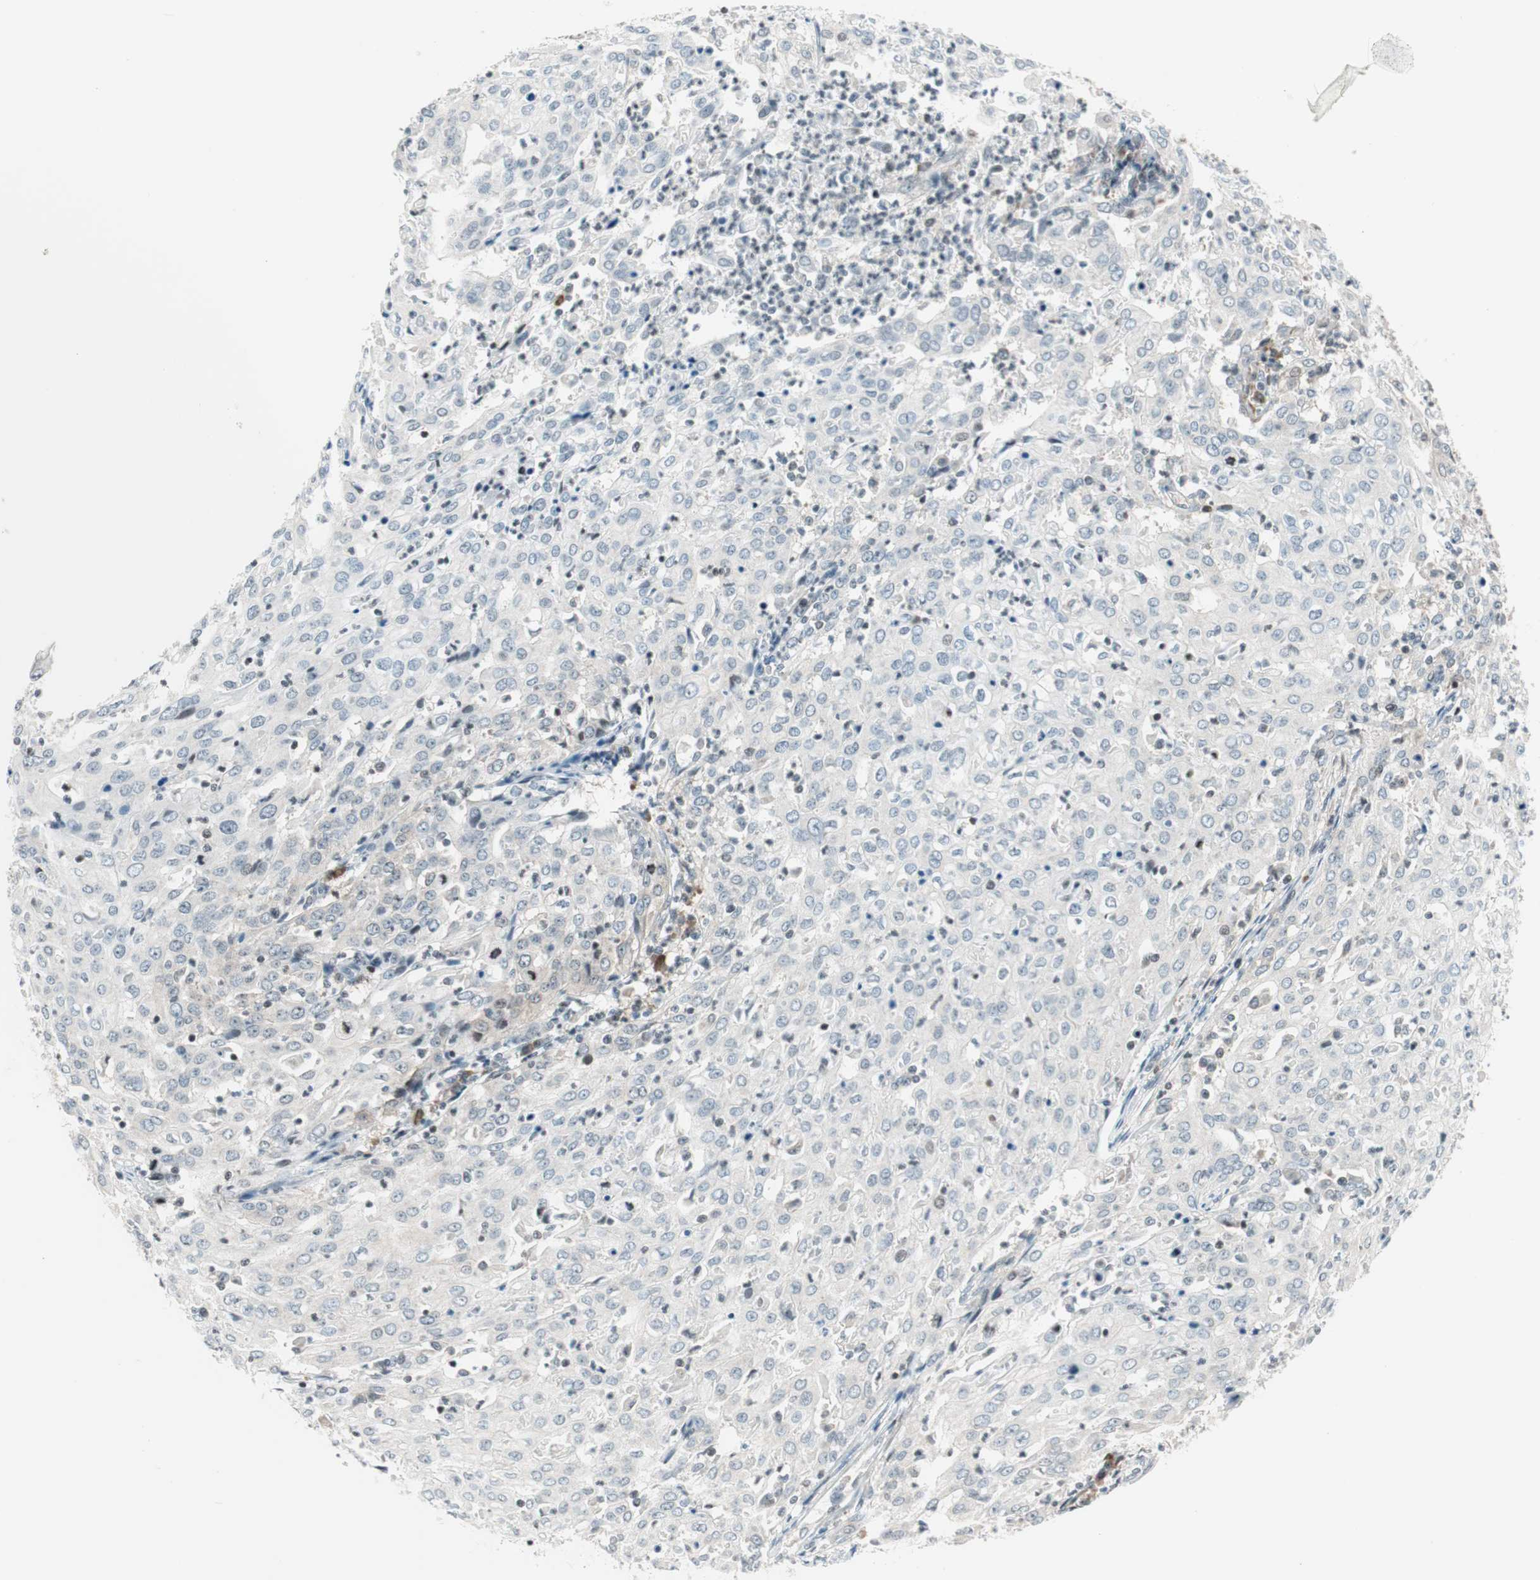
{"staining": {"intensity": "negative", "quantity": "none", "location": "none"}, "tissue": "cervical cancer", "cell_type": "Tumor cells", "image_type": "cancer", "snomed": [{"axis": "morphology", "description": "Squamous cell carcinoma, NOS"}, {"axis": "topography", "description": "Cervix"}], "caption": "Micrograph shows no protein positivity in tumor cells of cervical cancer (squamous cell carcinoma) tissue.", "gene": "TPT1", "patient": {"sex": "female", "age": 39}}